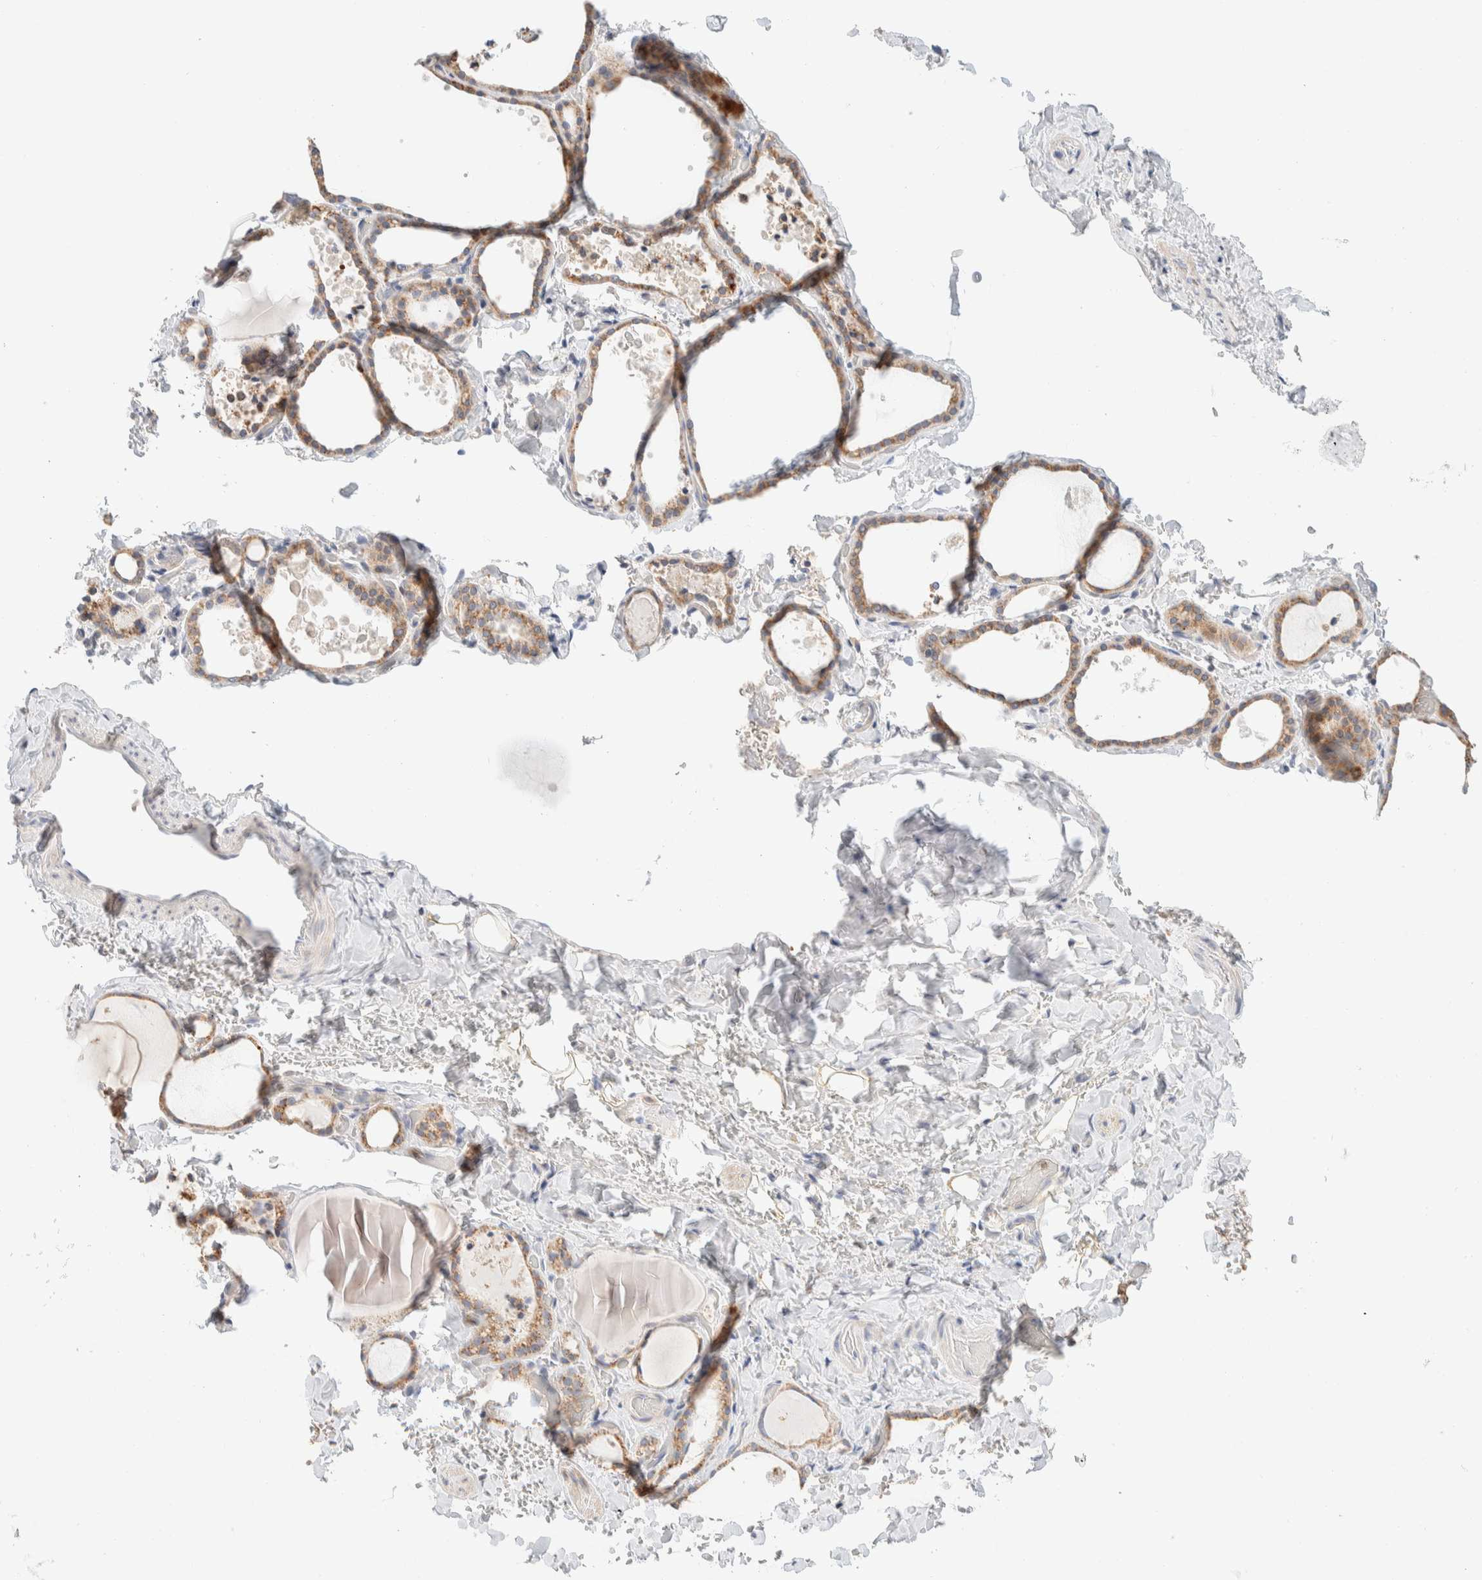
{"staining": {"intensity": "moderate", "quantity": ">75%", "location": "cytoplasmic/membranous"}, "tissue": "thyroid gland", "cell_type": "Glandular cells", "image_type": "normal", "snomed": [{"axis": "morphology", "description": "Normal tissue, NOS"}, {"axis": "topography", "description": "Thyroid gland"}], "caption": "High-magnification brightfield microscopy of normal thyroid gland stained with DAB (brown) and counterstained with hematoxylin (blue). glandular cells exhibit moderate cytoplasmic/membranous expression is seen in approximately>75% of cells. The staining was performed using DAB (3,3'-diaminobenzidine), with brown indicating positive protein expression. Nuclei are stained blue with hematoxylin.", "gene": "HDHD3", "patient": {"sex": "female", "age": 44}}